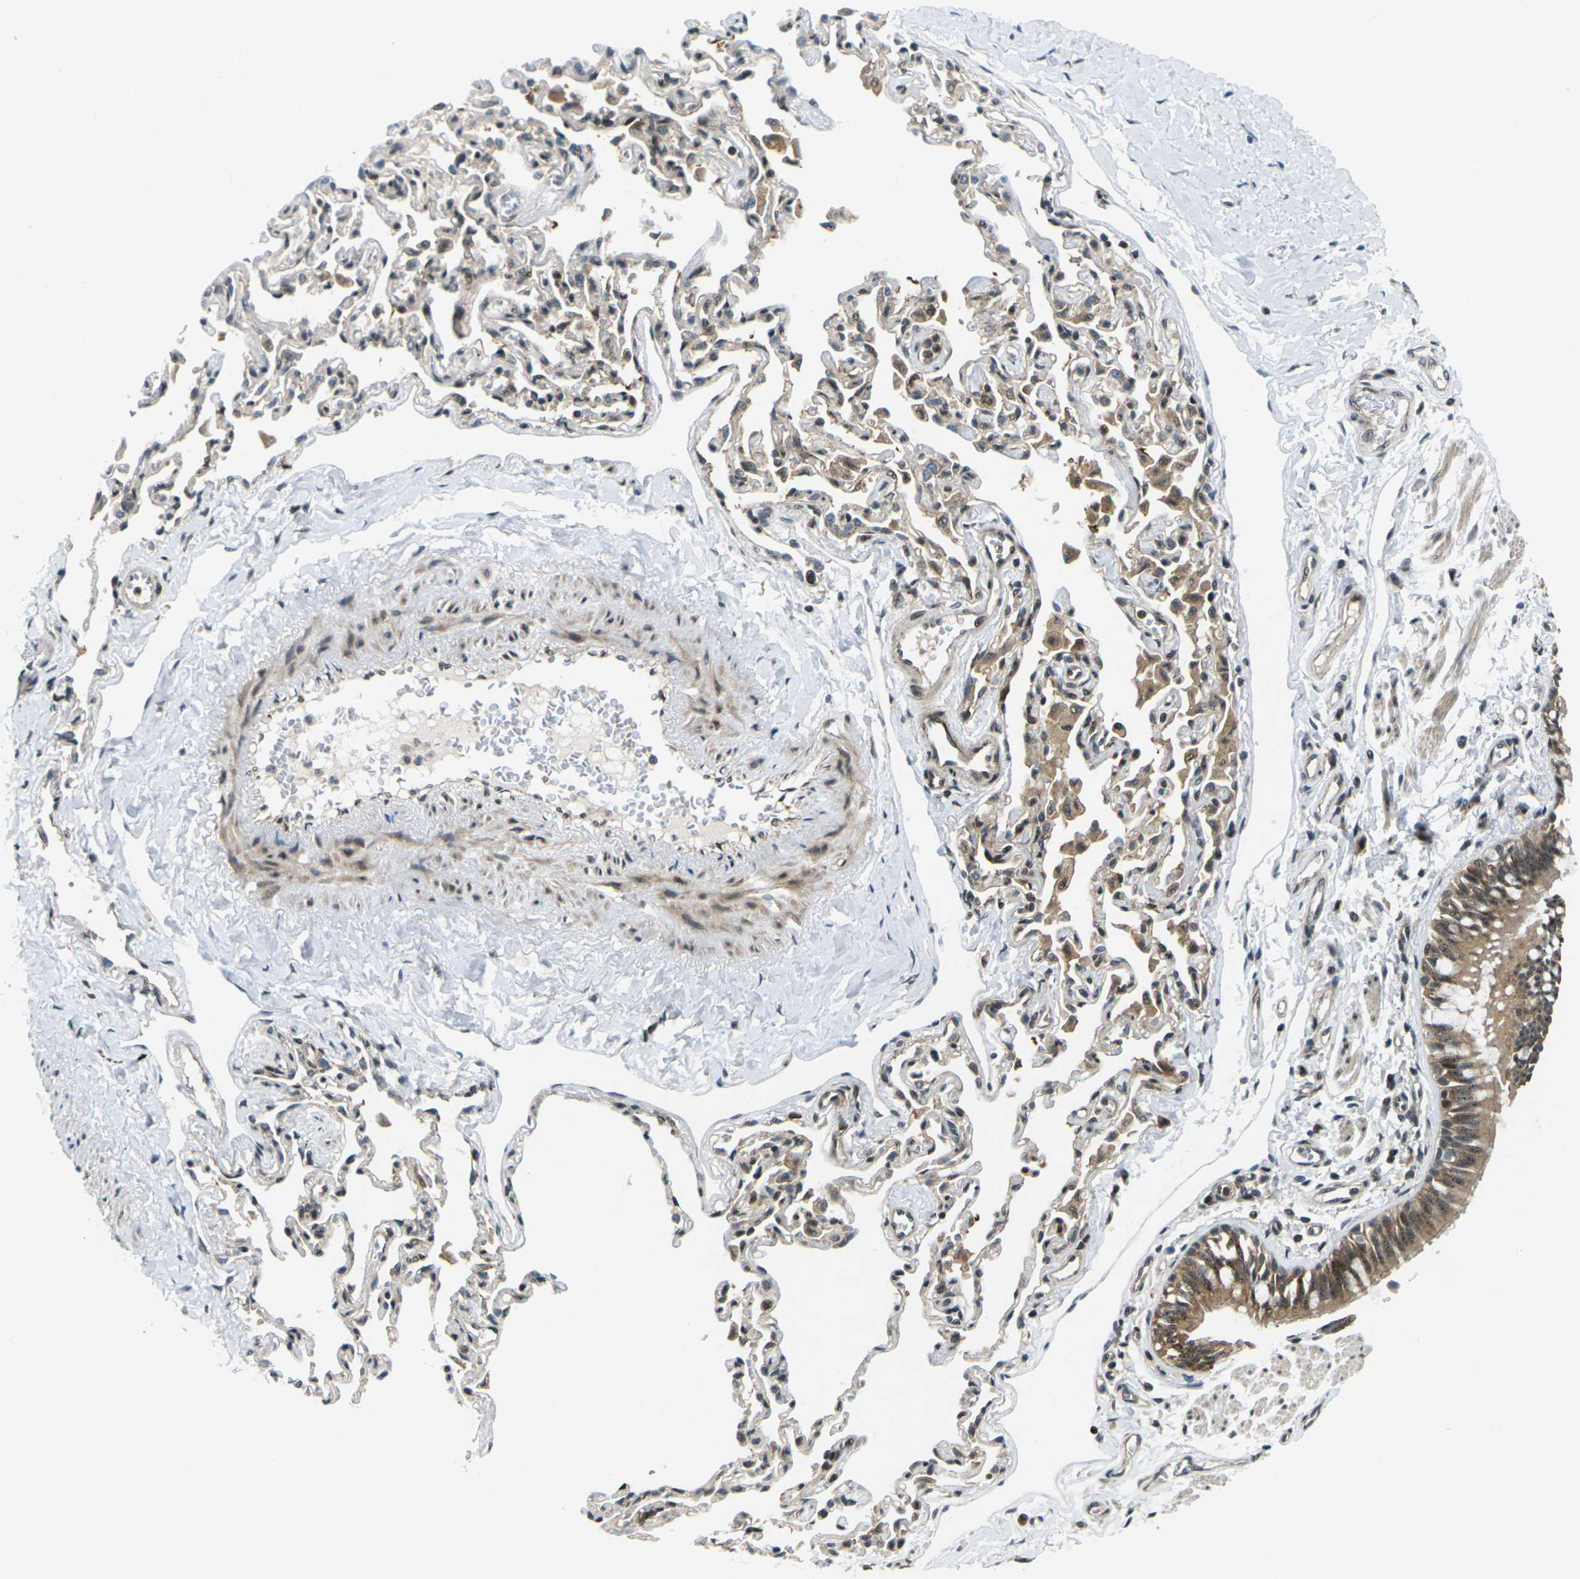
{"staining": {"intensity": "moderate", "quantity": ">75%", "location": "cytoplasmic/membranous,nuclear"}, "tissue": "bronchus", "cell_type": "Respiratory epithelial cells", "image_type": "normal", "snomed": [{"axis": "morphology", "description": "Normal tissue, NOS"}, {"axis": "topography", "description": "Bronchus"}, {"axis": "topography", "description": "Lung"}], "caption": "Moderate cytoplasmic/membranous,nuclear protein staining is identified in approximately >75% of respiratory epithelial cells in bronchus.", "gene": "UBE2S", "patient": {"sex": "male", "age": 64}}